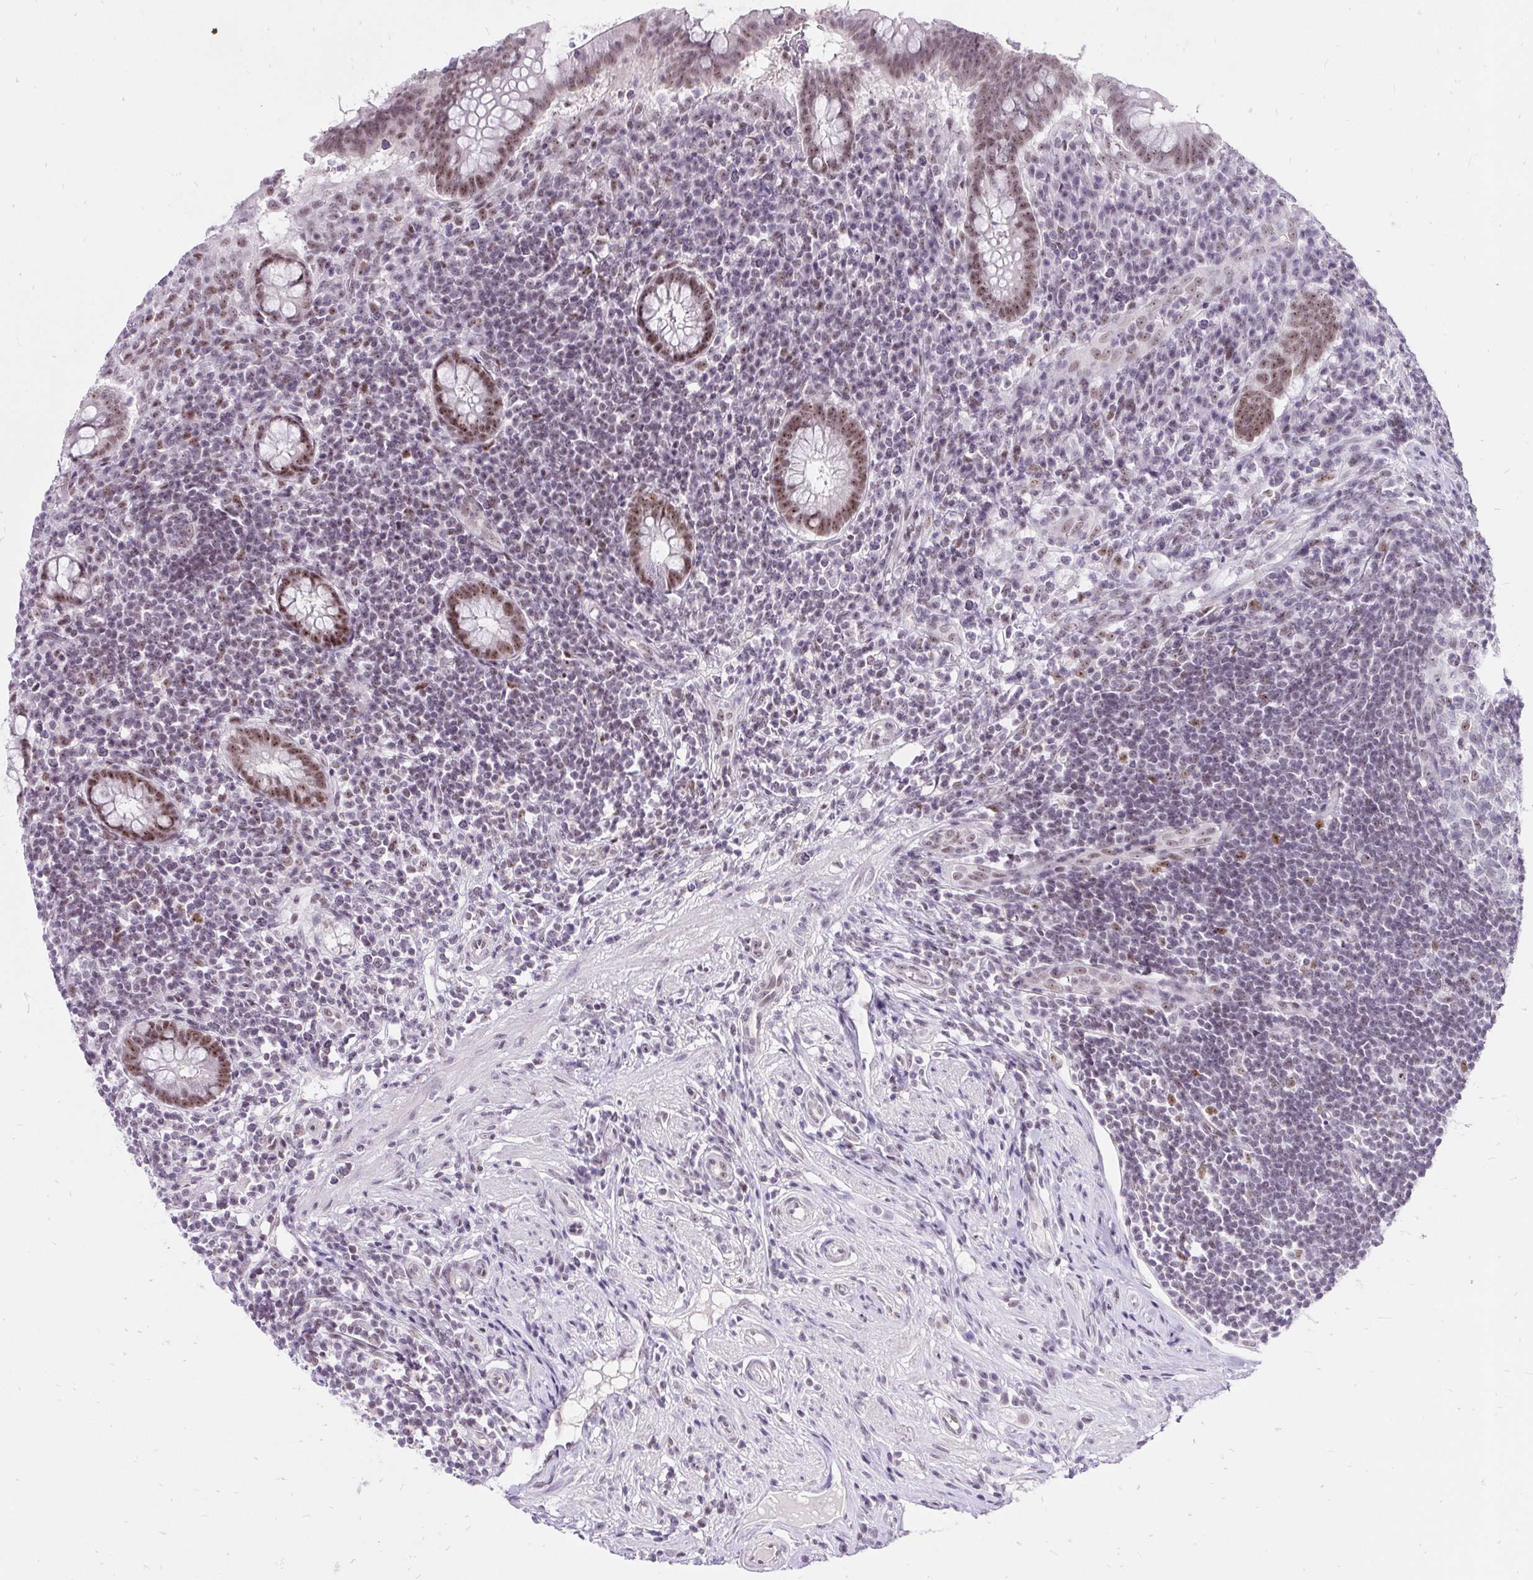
{"staining": {"intensity": "moderate", "quantity": ">75%", "location": "nuclear"}, "tissue": "appendix", "cell_type": "Glandular cells", "image_type": "normal", "snomed": [{"axis": "morphology", "description": "Normal tissue, NOS"}, {"axis": "topography", "description": "Appendix"}], "caption": "DAB (3,3'-diaminobenzidine) immunohistochemical staining of unremarkable appendix shows moderate nuclear protein staining in approximately >75% of glandular cells. (Brightfield microscopy of DAB IHC at high magnification).", "gene": "ZNF860", "patient": {"sex": "female", "age": 56}}